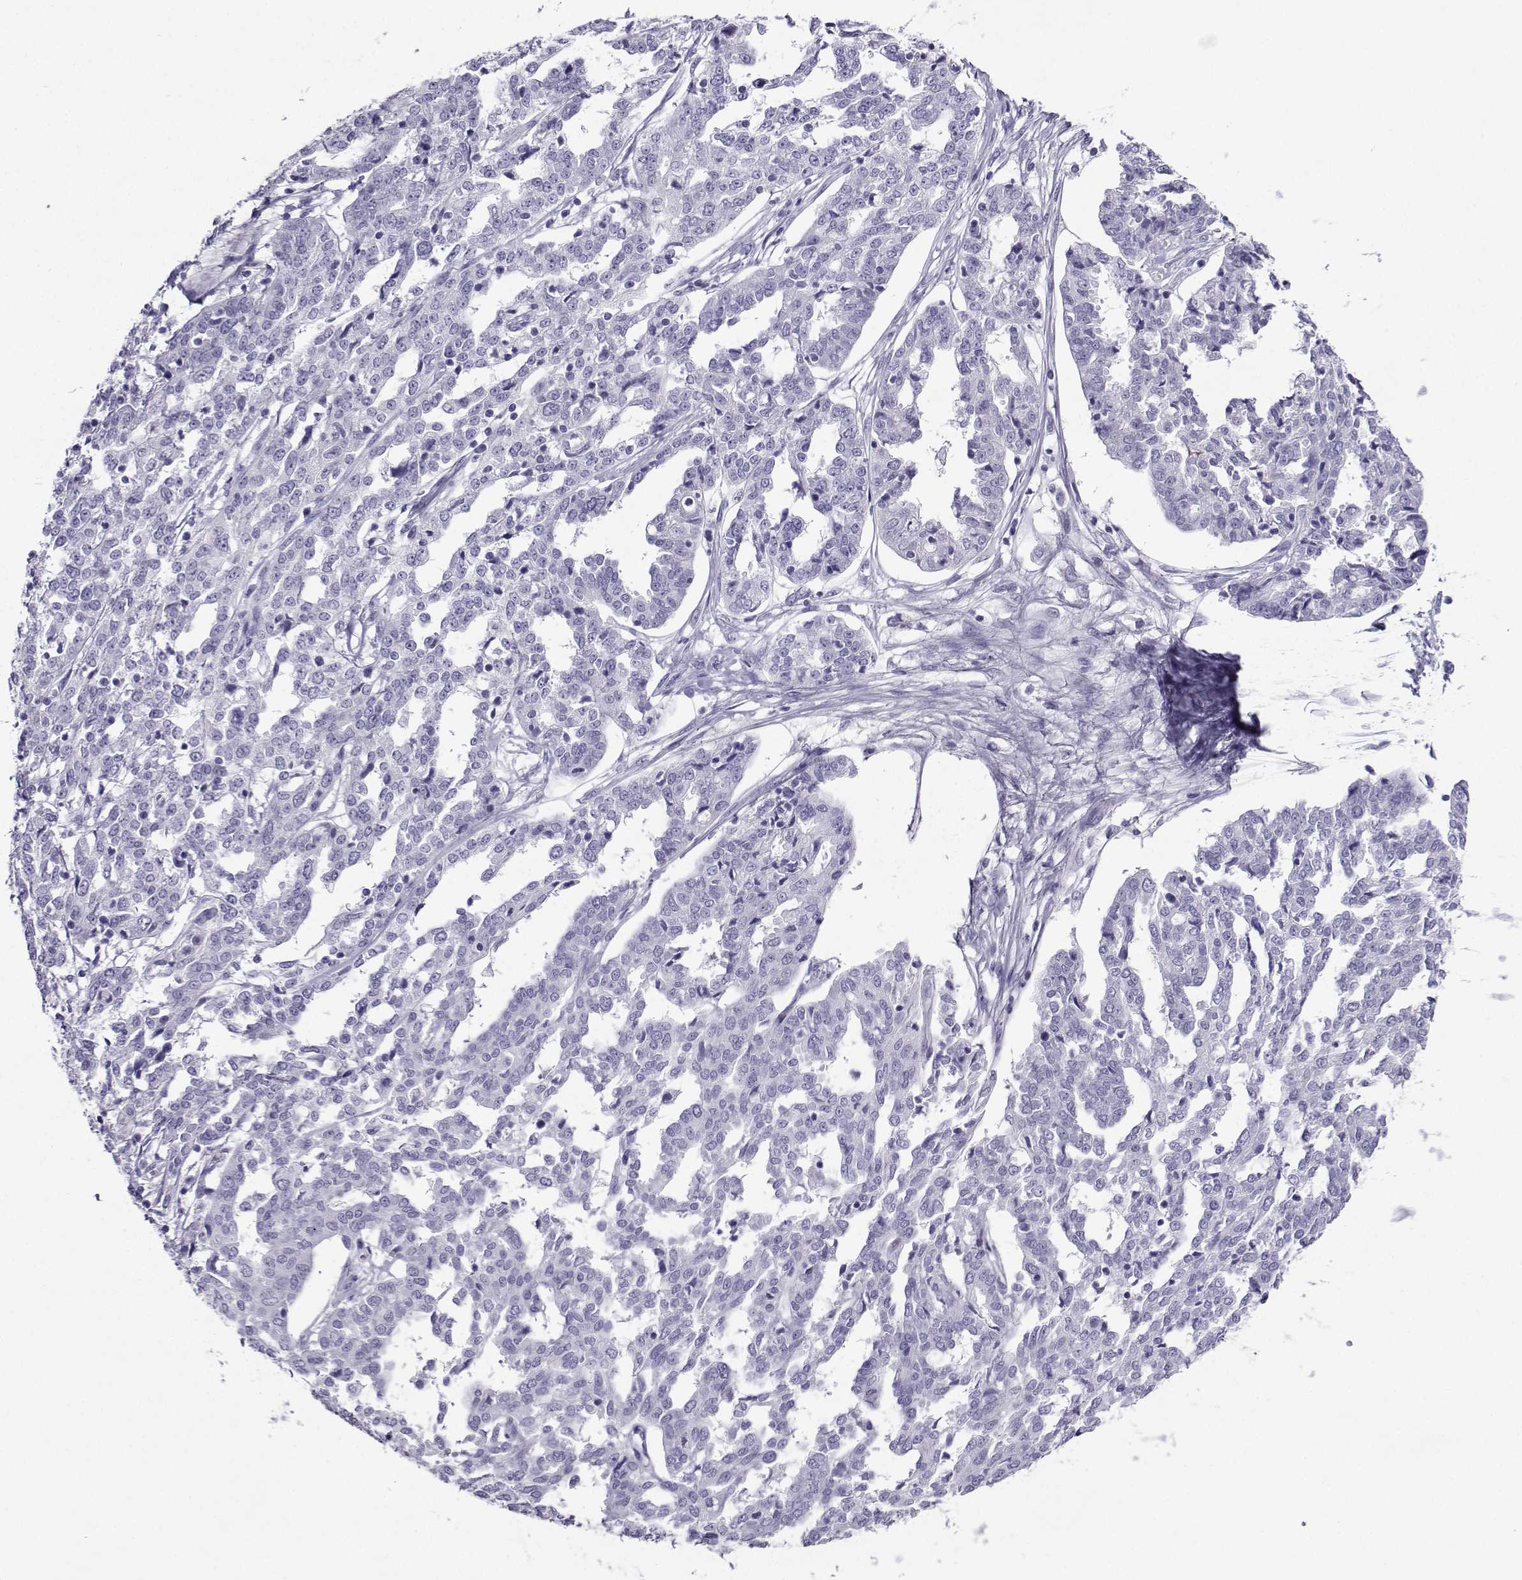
{"staining": {"intensity": "negative", "quantity": "none", "location": "none"}, "tissue": "ovarian cancer", "cell_type": "Tumor cells", "image_type": "cancer", "snomed": [{"axis": "morphology", "description": "Cystadenocarcinoma, serous, NOS"}, {"axis": "topography", "description": "Ovary"}], "caption": "Ovarian cancer (serous cystadenocarcinoma) was stained to show a protein in brown. There is no significant expression in tumor cells.", "gene": "CRYBB1", "patient": {"sex": "female", "age": 67}}